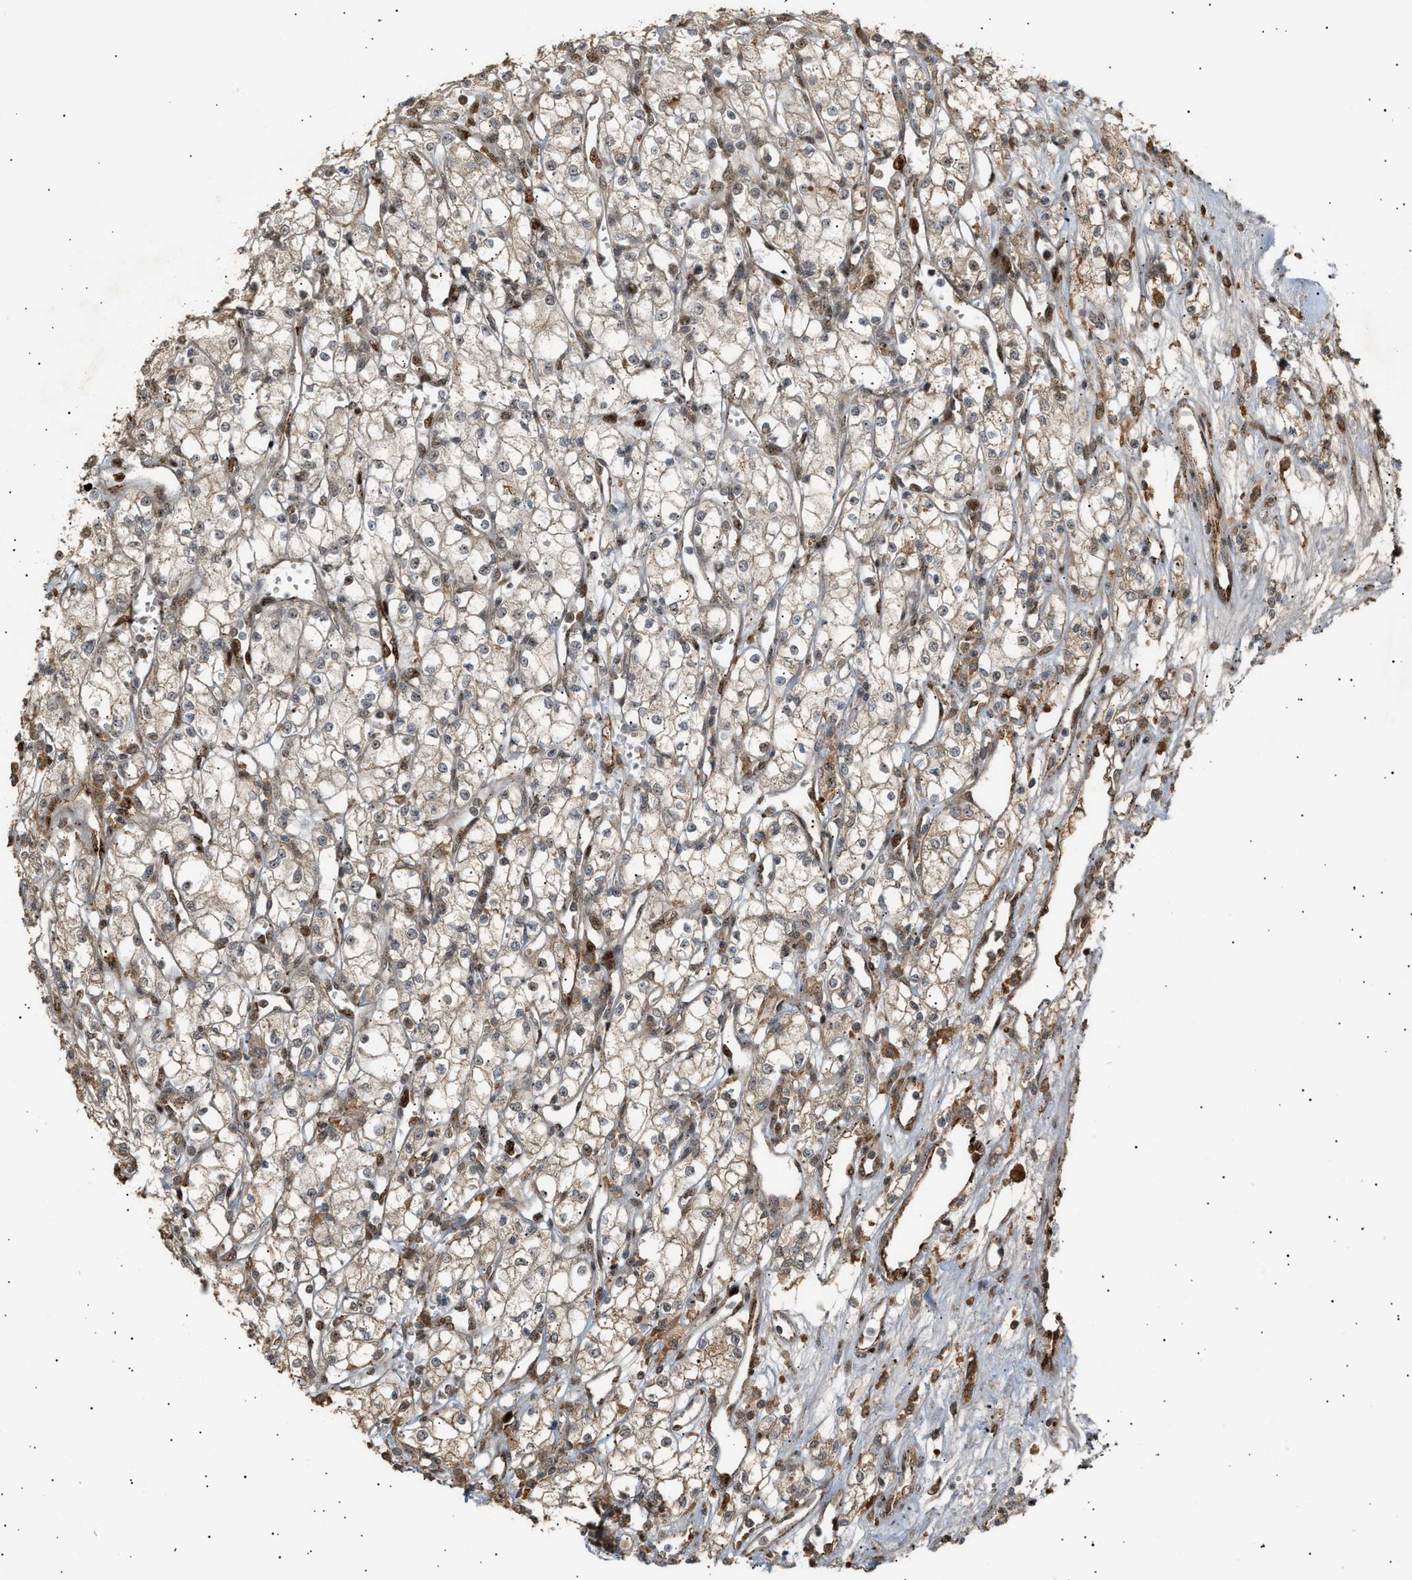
{"staining": {"intensity": "negative", "quantity": "none", "location": "none"}, "tissue": "renal cancer", "cell_type": "Tumor cells", "image_type": "cancer", "snomed": [{"axis": "morphology", "description": "Adenocarcinoma, NOS"}, {"axis": "topography", "description": "Kidney"}], "caption": "Human renal adenocarcinoma stained for a protein using immunohistochemistry (IHC) shows no expression in tumor cells.", "gene": "ZFAND5", "patient": {"sex": "male", "age": 59}}